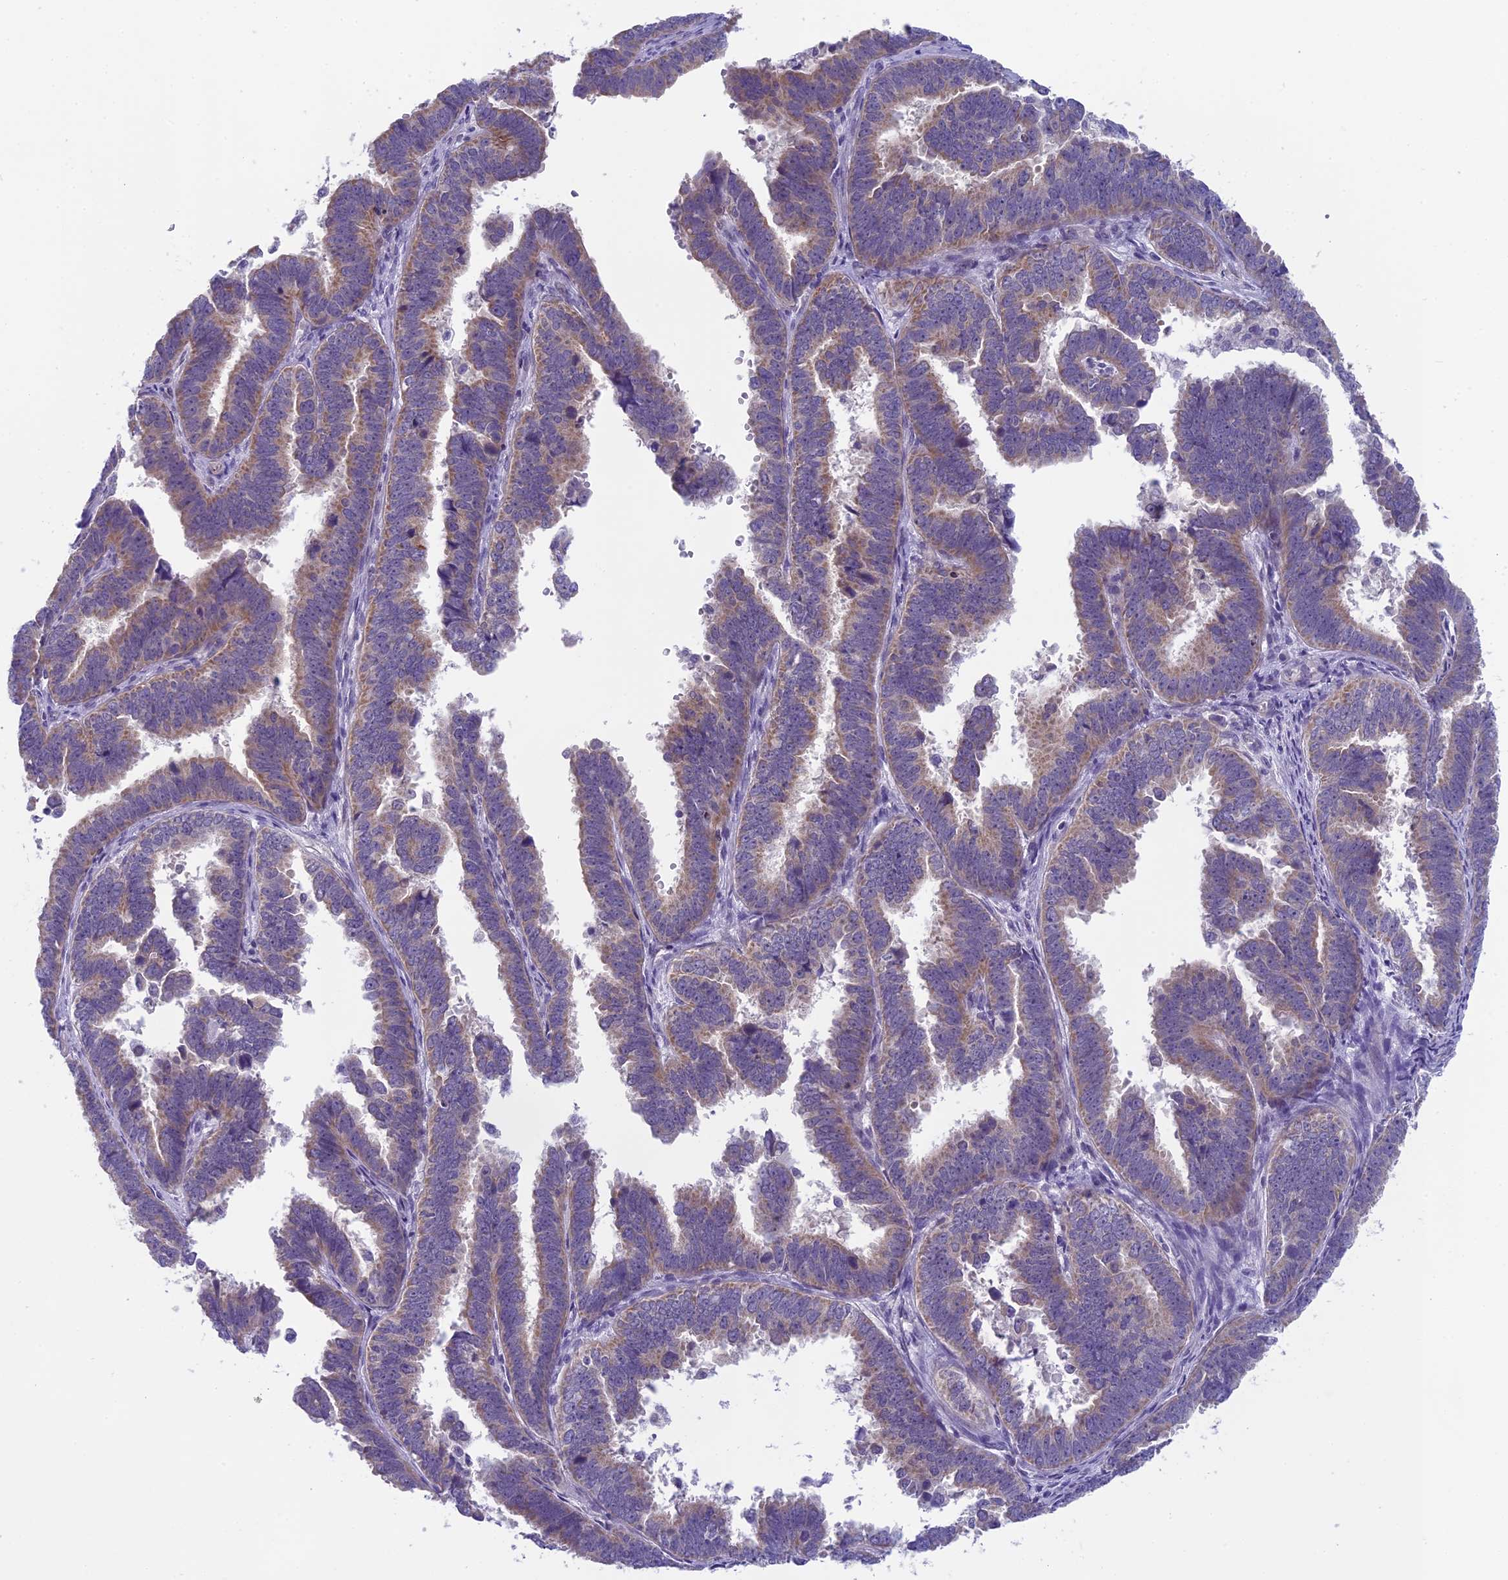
{"staining": {"intensity": "weak", "quantity": "25%-75%", "location": "cytoplasmic/membranous"}, "tissue": "endometrial cancer", "cell_type": "Tumor cells", "image_type": "cancer", "snomed": [{"axis": "morphology", "description": "Adenocarcinoma, NOS"}, {"axis": "topography", "description": "Endometrium"}], "caption": "DAB (3,3'-diaminobenzidine) immunohistochemical staining of endometrial cancer shows weak cytoplasmic/membranous protein expression in approximately 25%-75% of tumor cells.", "gene": "ARHGEF37", "patient": {"sex": "female", "age": 75}}